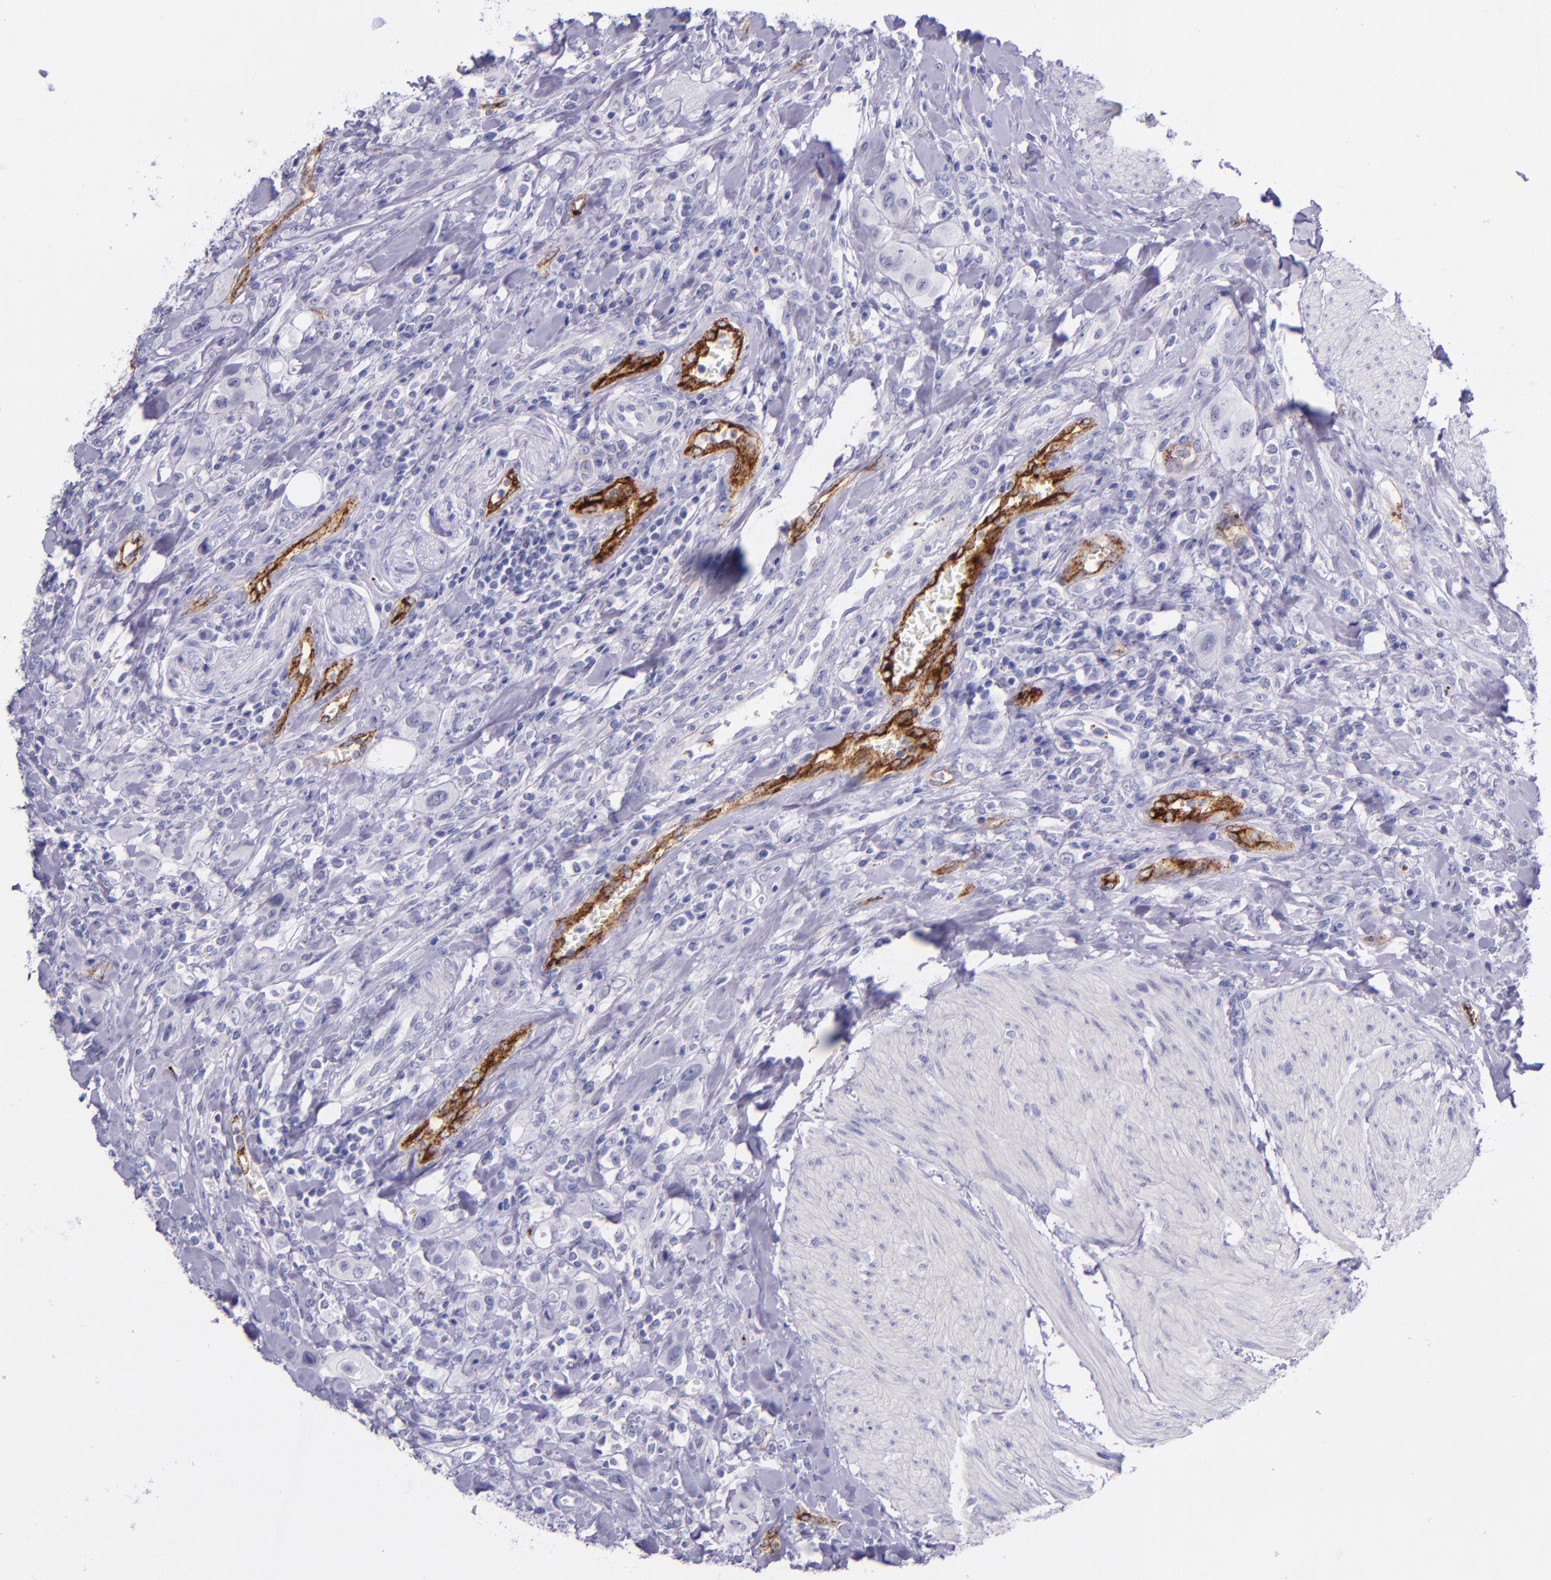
{"staining": {"intensity": "negative", "quantity": "none", "location": "none"}, "tissue": "urothelial cancer", "cell_type": "Tumor cells", "image_type": "cancer", "snomed": [{"axis": "morphology", "description": "Urothelial carcinoma, High grade"}, {"axis": "topography", "description": "Urinary bladder"}], "caption": "The histopathology image displays no staining of tumor cells in urothelial carcinoma (high-grade).", "gene": "SELE", "patient": {"sex": "male", "age": 50}}